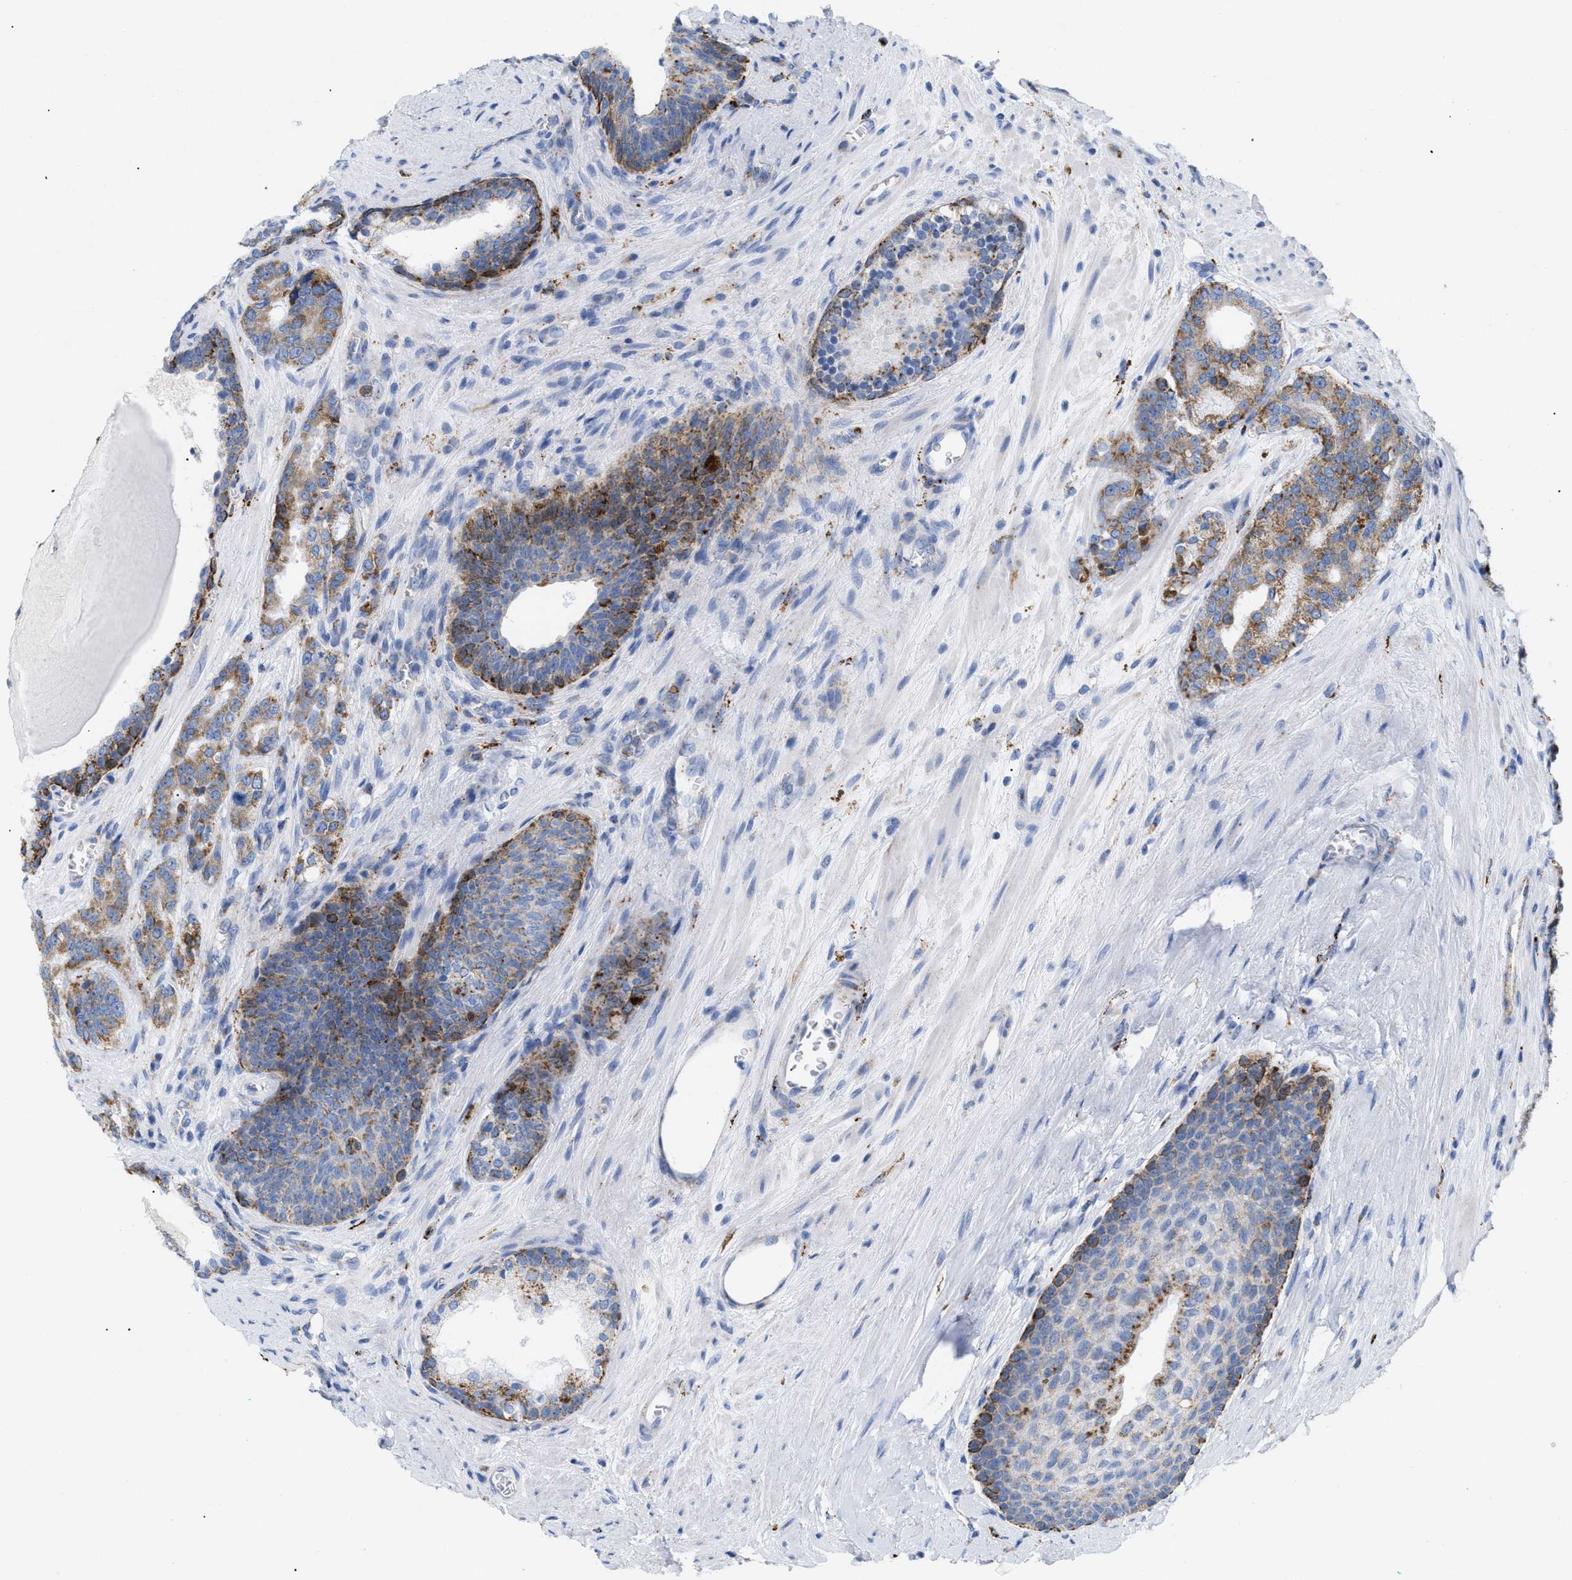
{"staining": {"intensity": "moderate", "quantity": ">75%", "location": "cytoplasmic/membranous"}, "tissue": "prostate cancer", "cell_type": "Tumor cells", "image_type": "cancer", "snomed": [{"axis": "morphology", "description": "Adenocarcinoma, High grade"}, {"axis": "topography", "description": "Prostate"}], "caption": "Prostate adenocarcinoma (high-grade) stained with DAB immunohistochemistry displays medium levels of moderate cytoplasmic/membranous positivity in about >75% of tumor cells.", "gene": "DRAM2", "patient": {"sex": "male", "age": 60}}